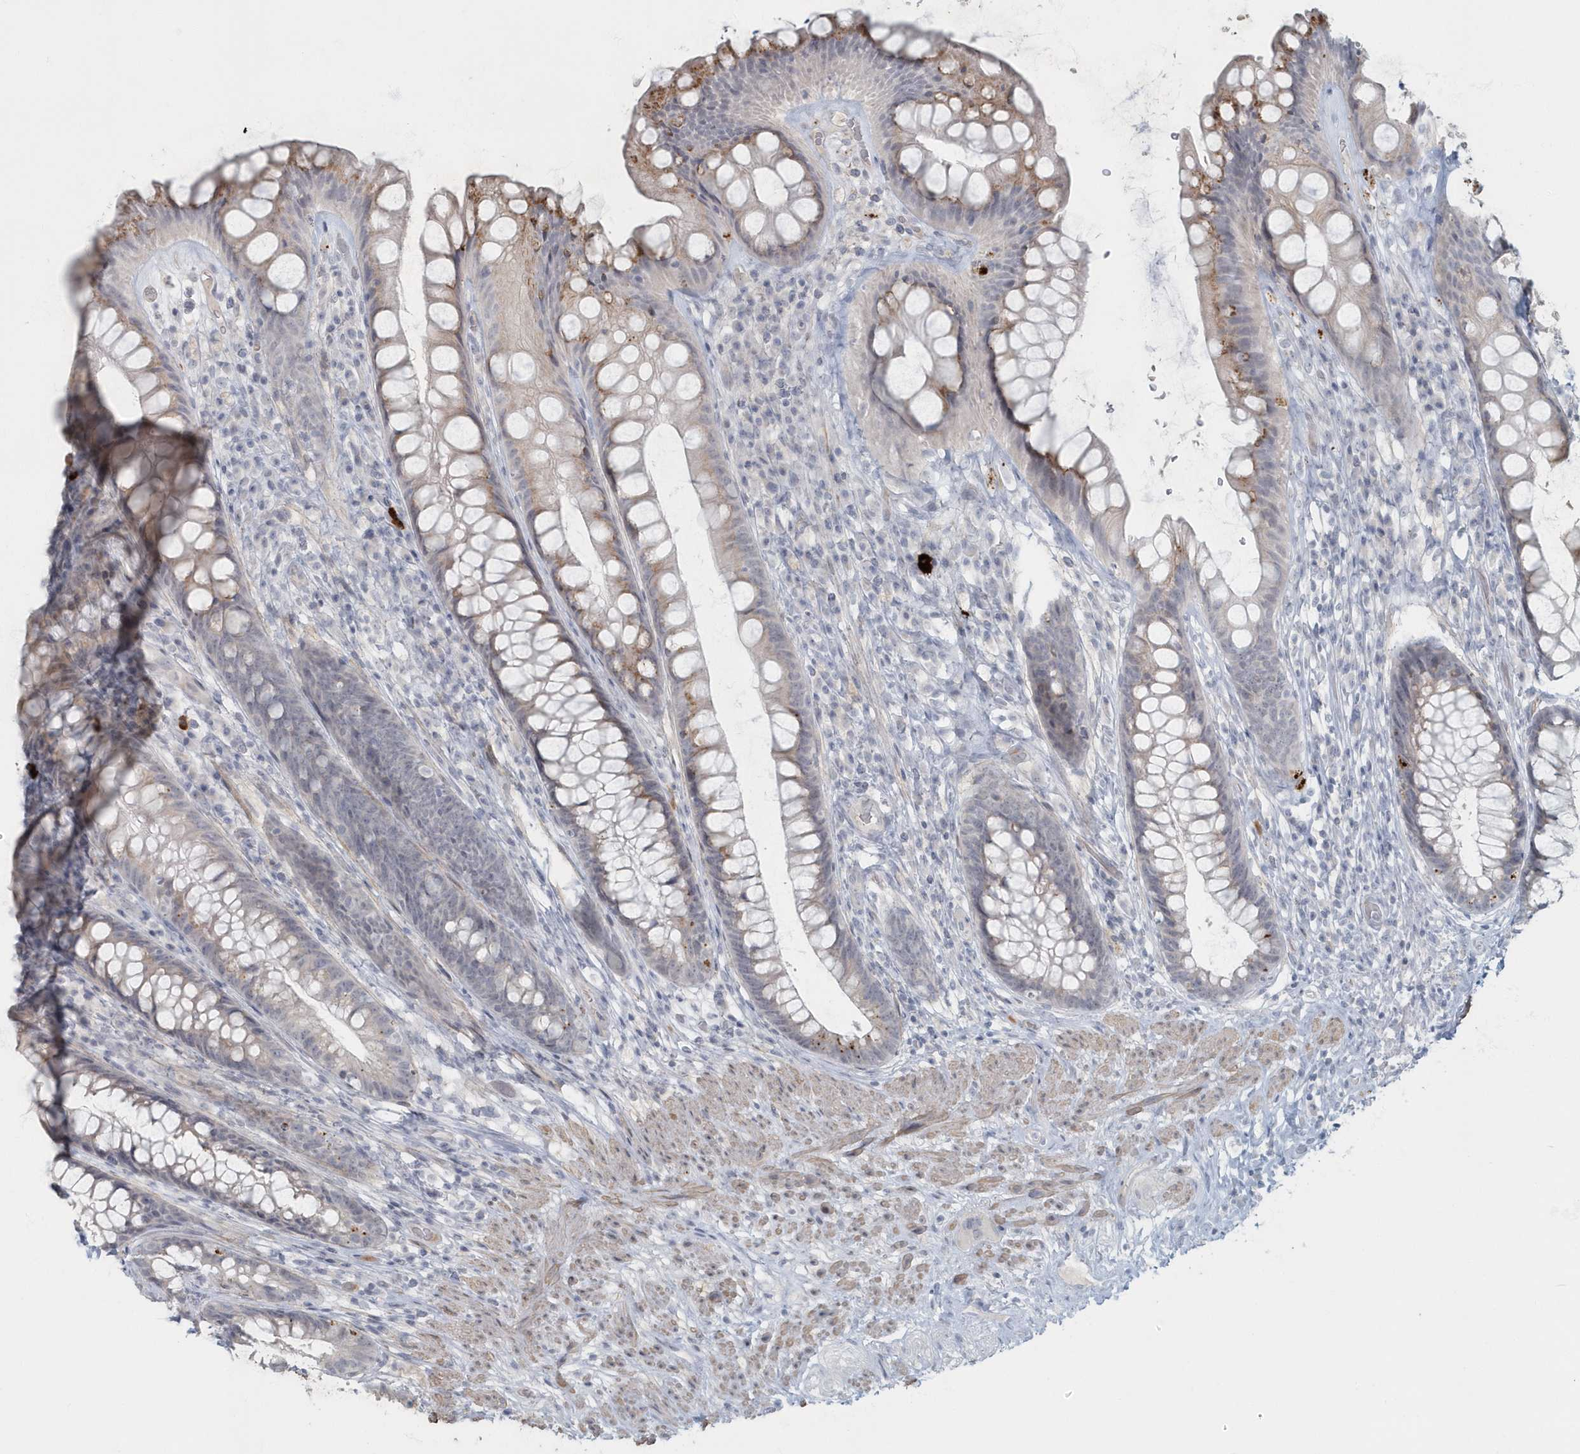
{"staining": {"intensity": "moderate", "quantity": "<25%", "location": "cytoplasmic/membranous"}, "tissue": "rectum", "cell_type": "Glandular cells", "image_type": "normal", "snomed": [{"axis": "morphology", "description": "Normal tissue, NOS"}, {"axis": "topography", "description": "Rectum"}], "caption": "Rectum stained with IHC demonstrates moderate cytoplasmic/membranous expression in about <25% of glandular cells. (DAB IHC, brown staining for protein, blue staining for nuclei).", "gene": "MYOT", "patient": {"sex": "male", "age": 74}}